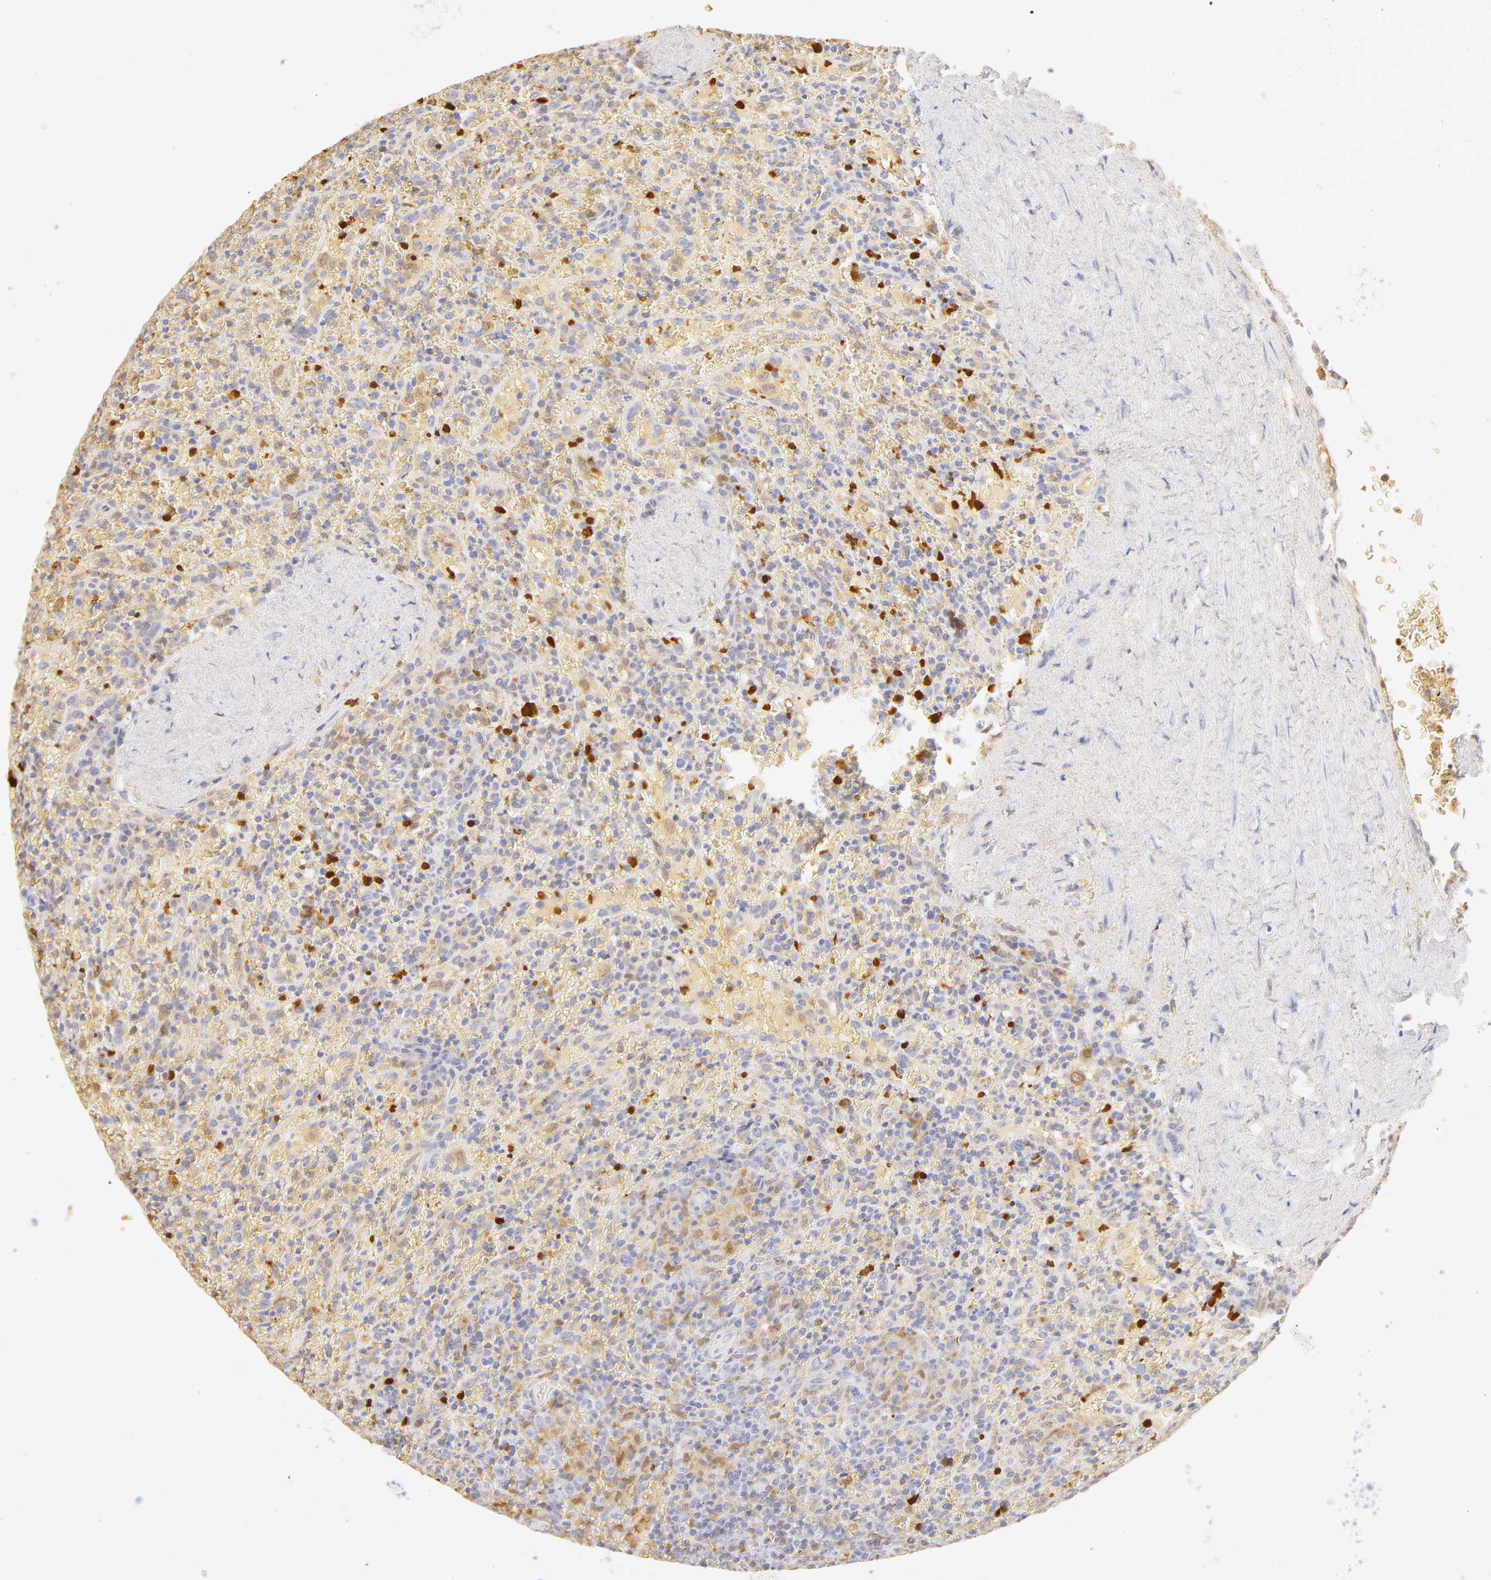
{"staining": {"intensity": "negative", "quantity": "none", "location": "none"}, "tissue": "lymphoma", "cell_type": "Tumor cells", "image_type": "cancer", "snomed": [{"axis": "morphology", "description": "Malignant lymphoma, non-Hodgkin's type, High grade"}, {"axis": "topography", "description": "Spleen"}, {"axis": "topography", "description": "Lymph node"}], "caption": "The immunohistochemistry (IHC) photomicrograph has no significant expression in tumor cells of lymphoma tissue.", "gene": "CA2", "patient": {"sex": "female", "age": 70}}